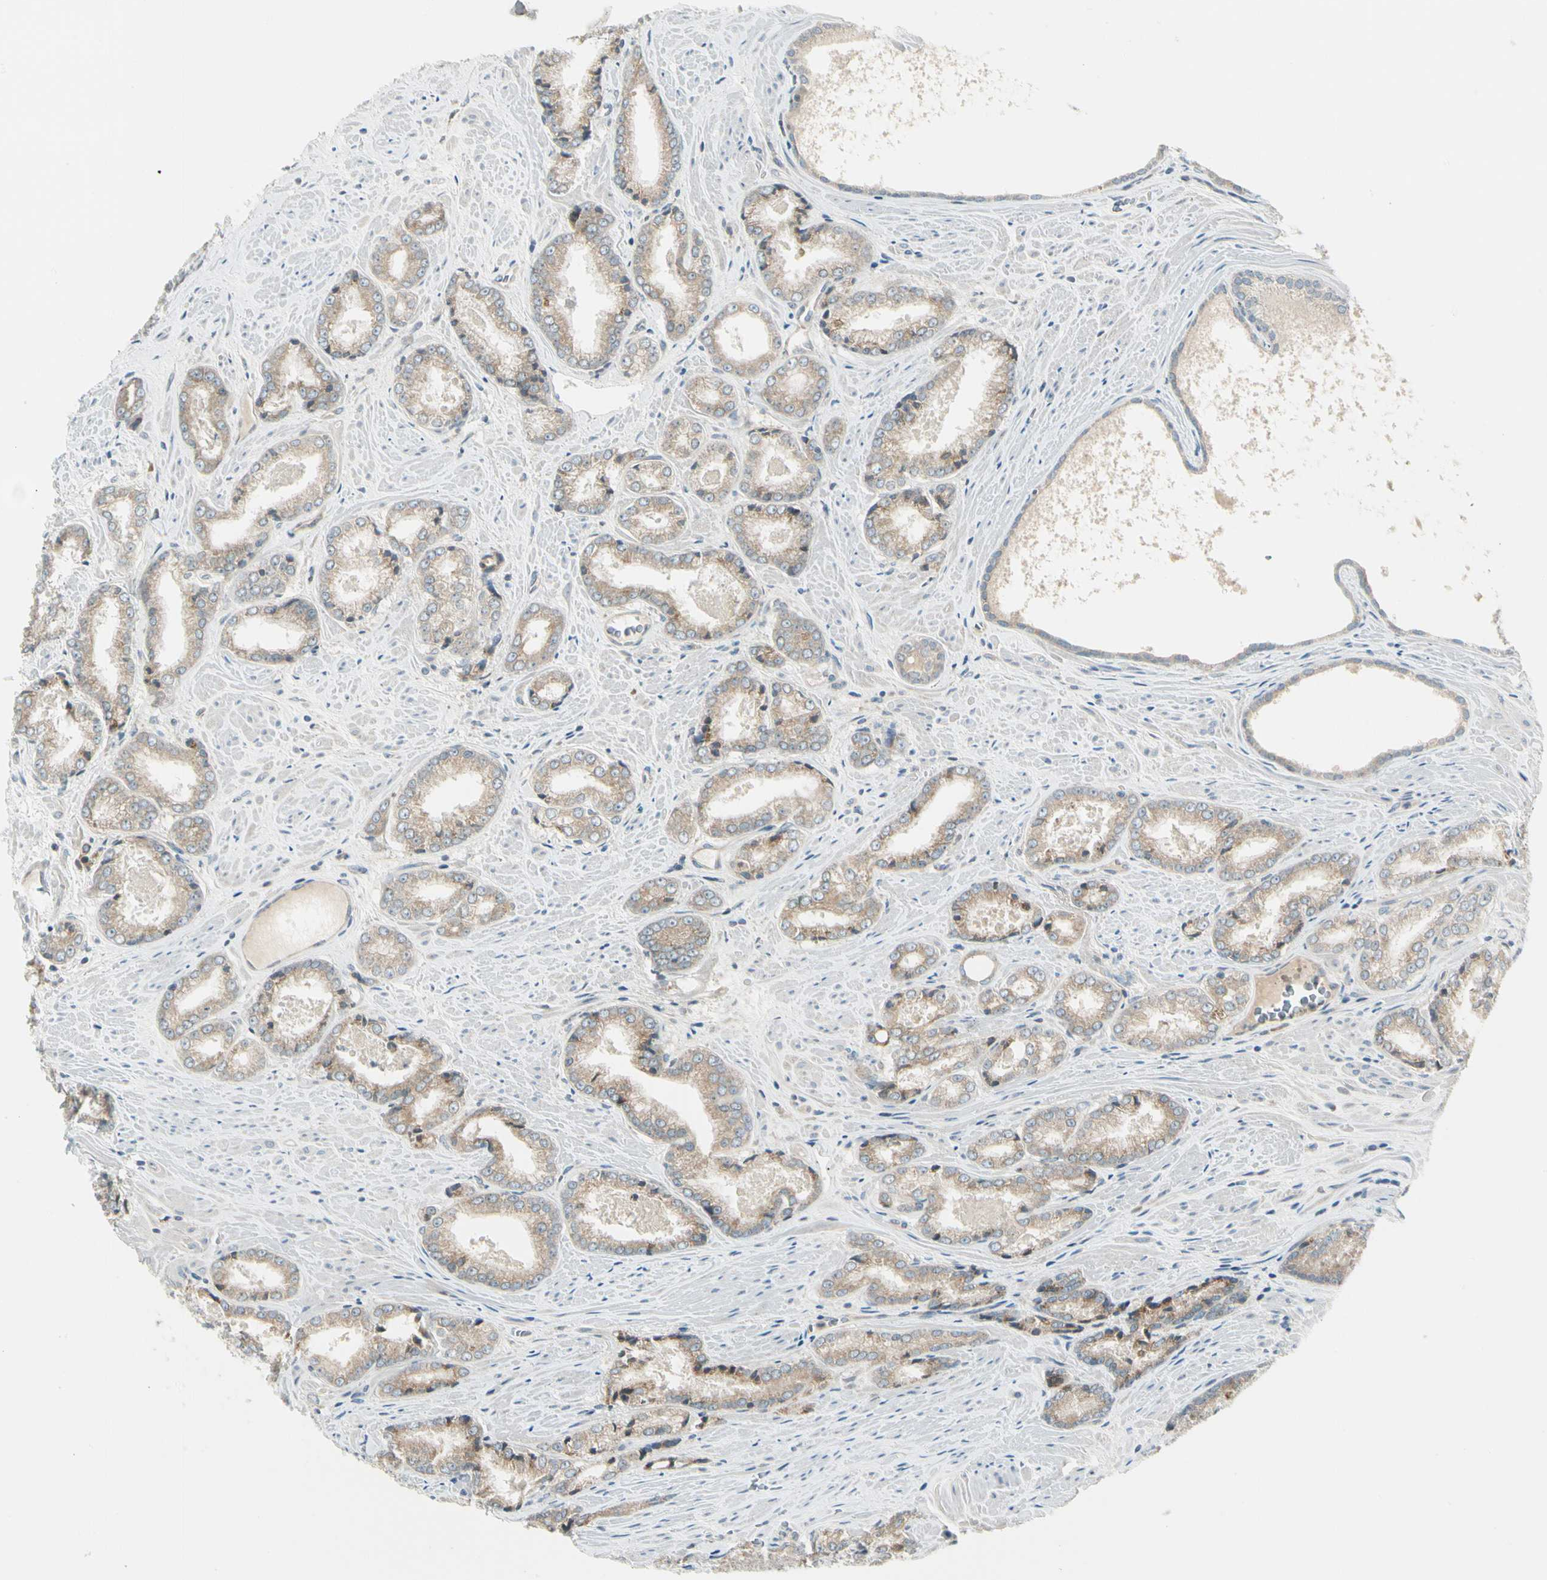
{"staining": {"intensity": "weak", "quantity": ">75%", "location": "cytoplasmic/membranous"}, "tissue": "prostate cancer", "cell_type": "Tumor cells", "image_type": "cancer", "snomed": [{"axis": "morphology", "description": "Adenocarcinoma, Low grade"}, {"axis": "topography", "description": "Prostate"}], "caption": "Immunohistochemistry (IHC) image of prostate adenocarcinoma (low-grade) stained for a protein (brown), which displays low levels of weak cytoplasmic/membranous expression in approximately >75% of tumor cells.", "gene": "BNIP1", "patient": {"sex": "male", "age": 64}}